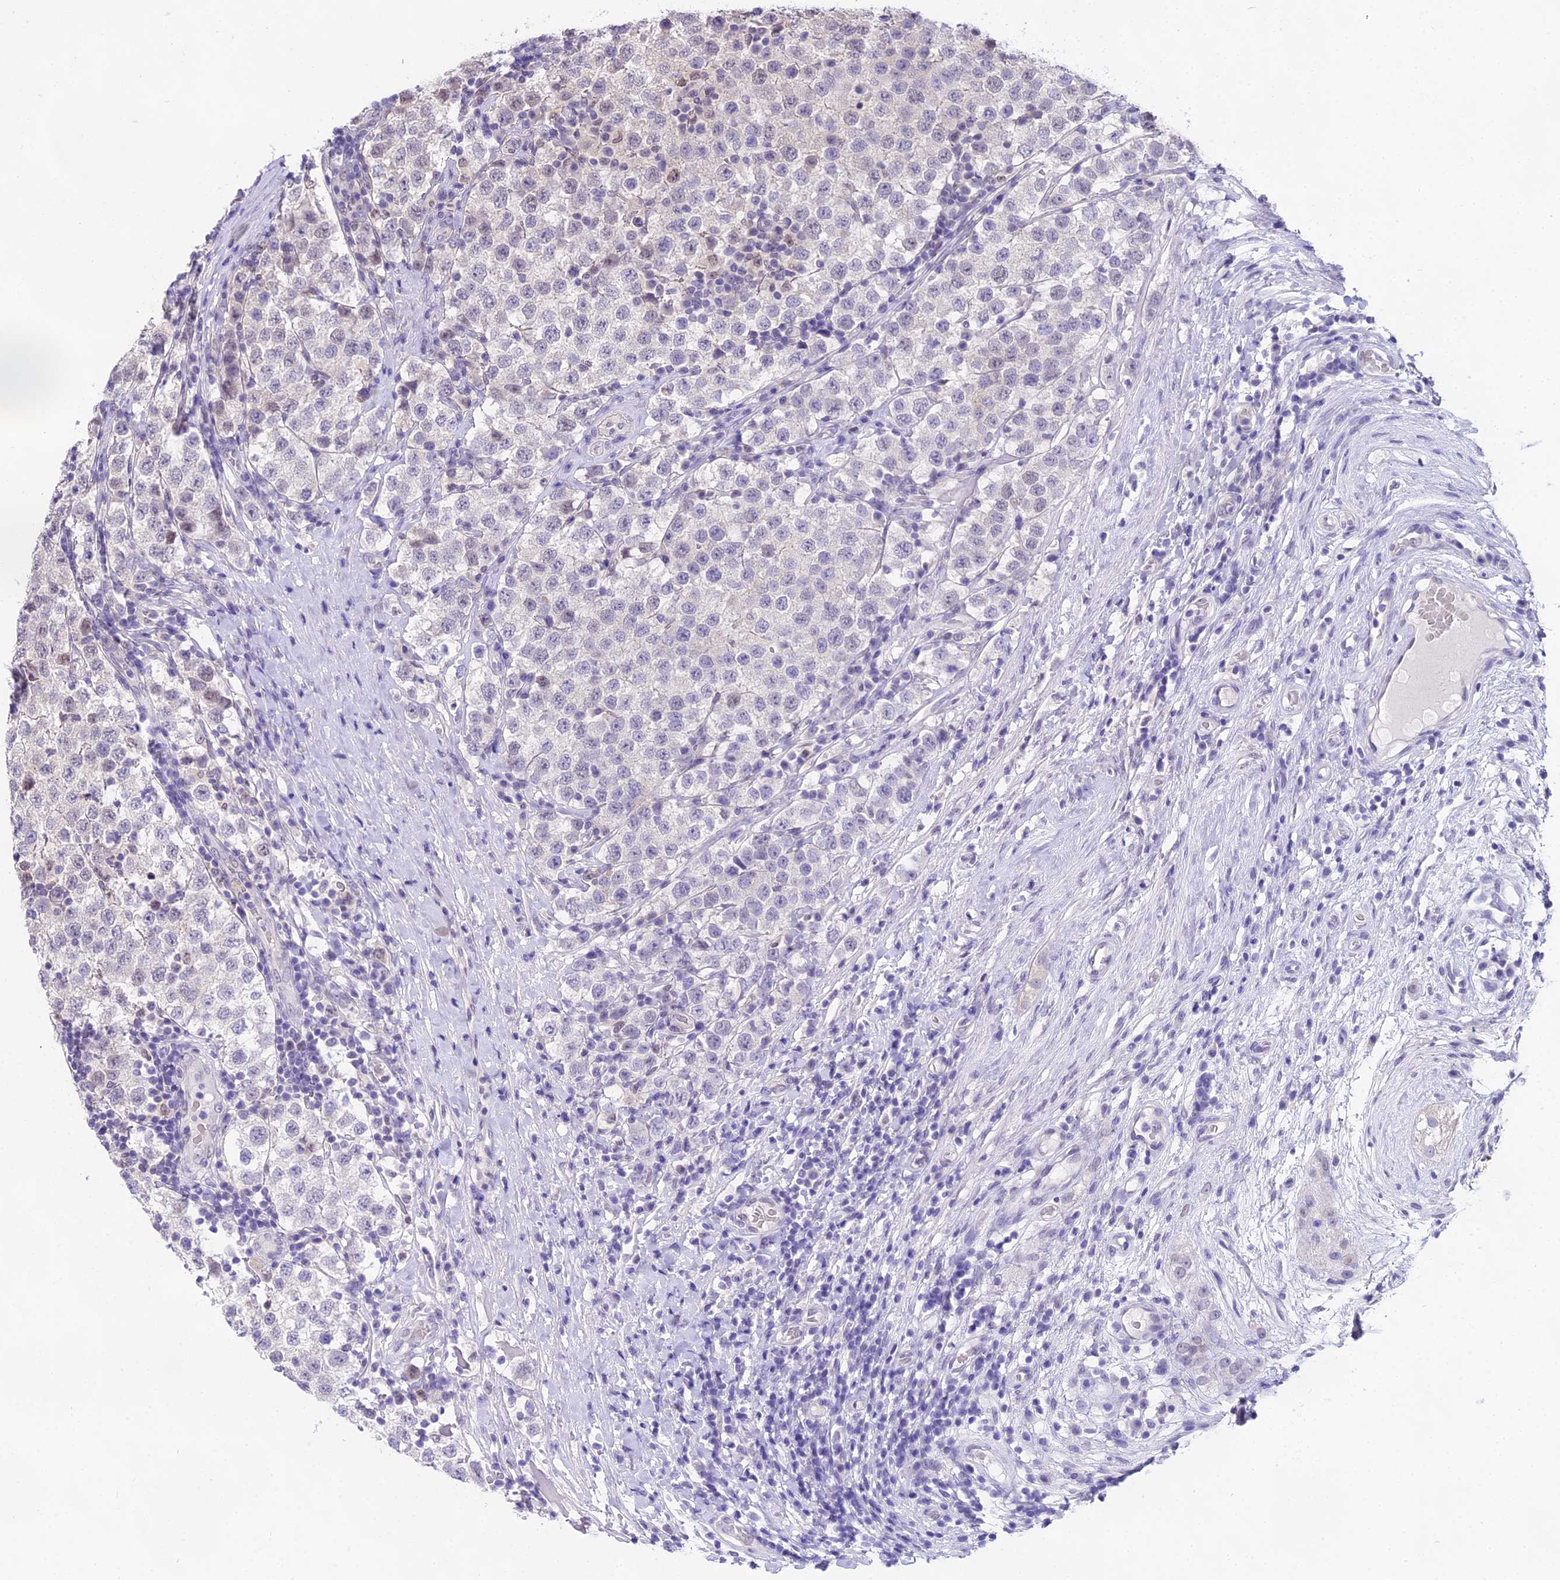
{"staining": {"intensity": "negative", "quantity": "none", "location": "none"}, "tissue": "testis cancer", "cell_type": "Tumor cells", "image_type": "cancer", "snomed": [{"axis": "morphology", "description": "Seminoma, NOS"}, {"axis": "topography", "description": "Testis"}], "caption": "DAB (3,3'-diaminobenzidine) immunohistochemical staining of human testis cancer (seminoma) shows no significant expression in tumor cells.", "gene": "MAT2A", "patient": {"sex": "male", "age": 34}}